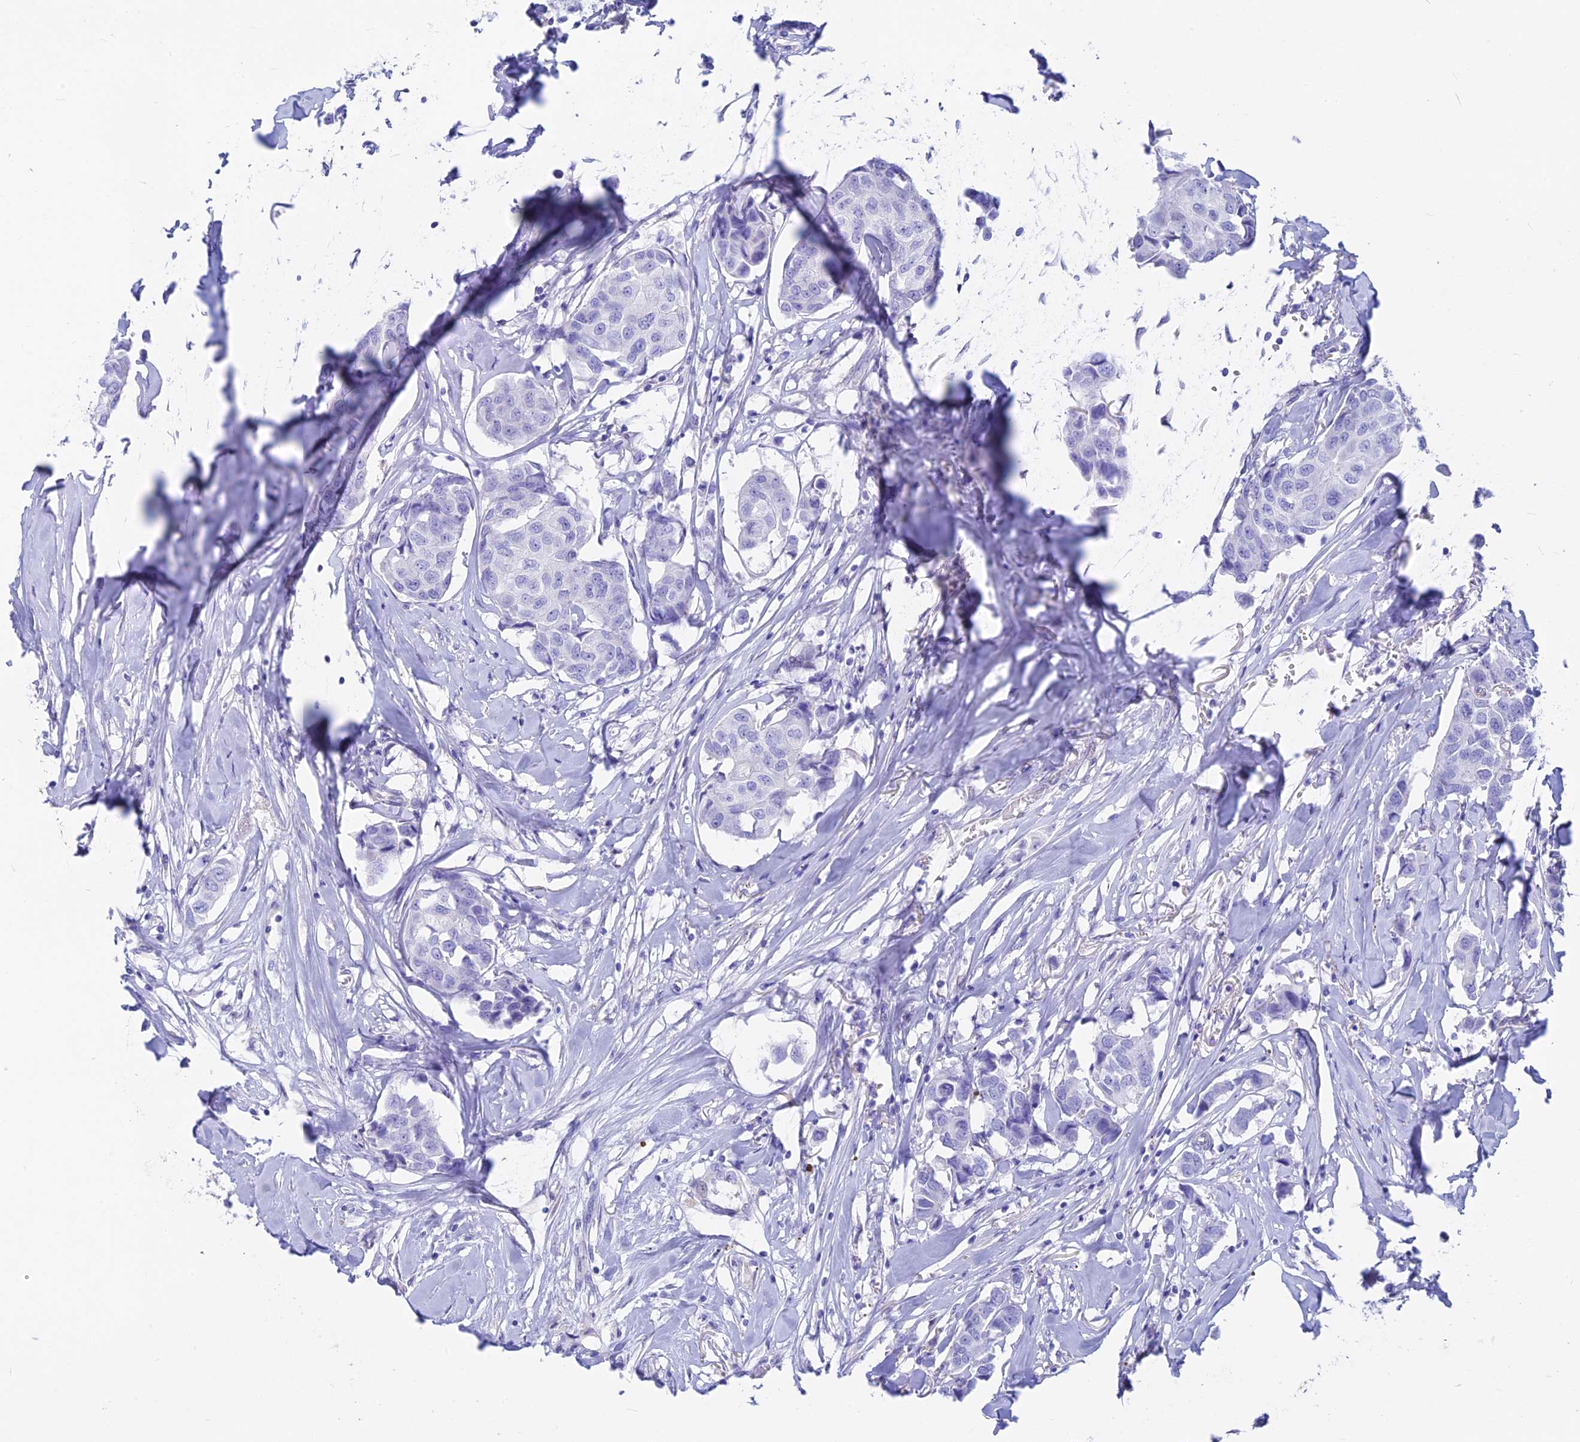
{"staining": {"intensity": "negative", "quantity": "none", "location": "none"}, "tissue": "breast cancer", "cell_type": "Tumor cells", "image_type": "cancer", "snomed": [{"axis": "morphology", "description": "Duct carcinoma"}, {"axis": "topography", "description": "Breast"}], "caption": "An immunohistochemistry (IHC) photomicrograph of intraductal carcinoma (breast) is shown. There is no staining in tumor cells of intraductal carcinoma (breast).", "gene": "GNGT2", "patient": {"sex": "female", "age": 80}}